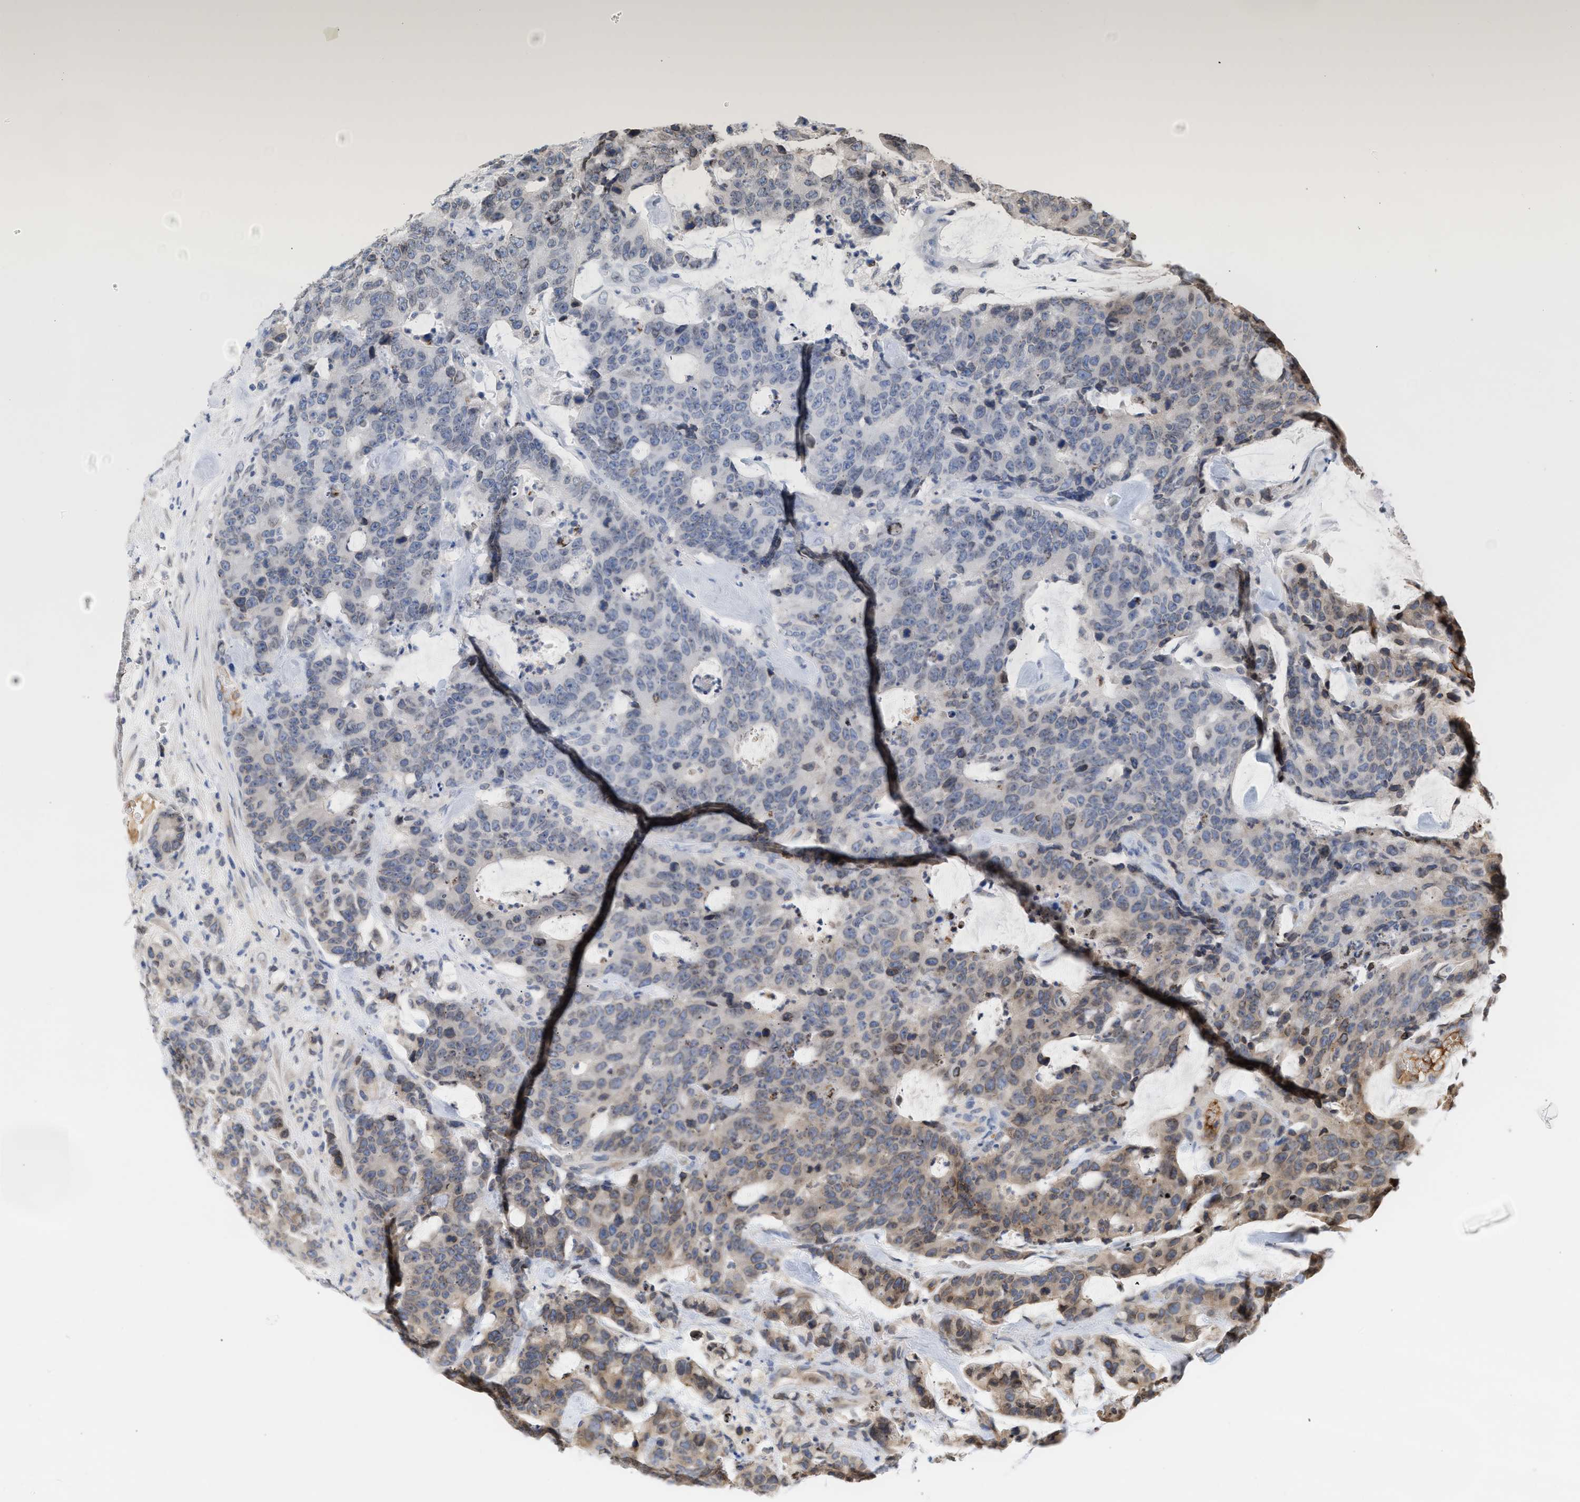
{"staining": {"intensity": "weak", "quantity": "<25%", "location": "cytoplasmic/membranous,nuclear"}, "tissue": "colorectal cancer", "cell_type": "Tumor cells", "image_type": "cancer", "snomed": [{"axis": "morphology", "description": "Adenocarcinoma, NOS"}, {"axis": "topography", "description": "Colon"}], "caption": "IHC of colorectal cancer exhibits no positivity in tumor cells.", "gene": "NUP62", "patient": {"sex": "female", "age": 86}}